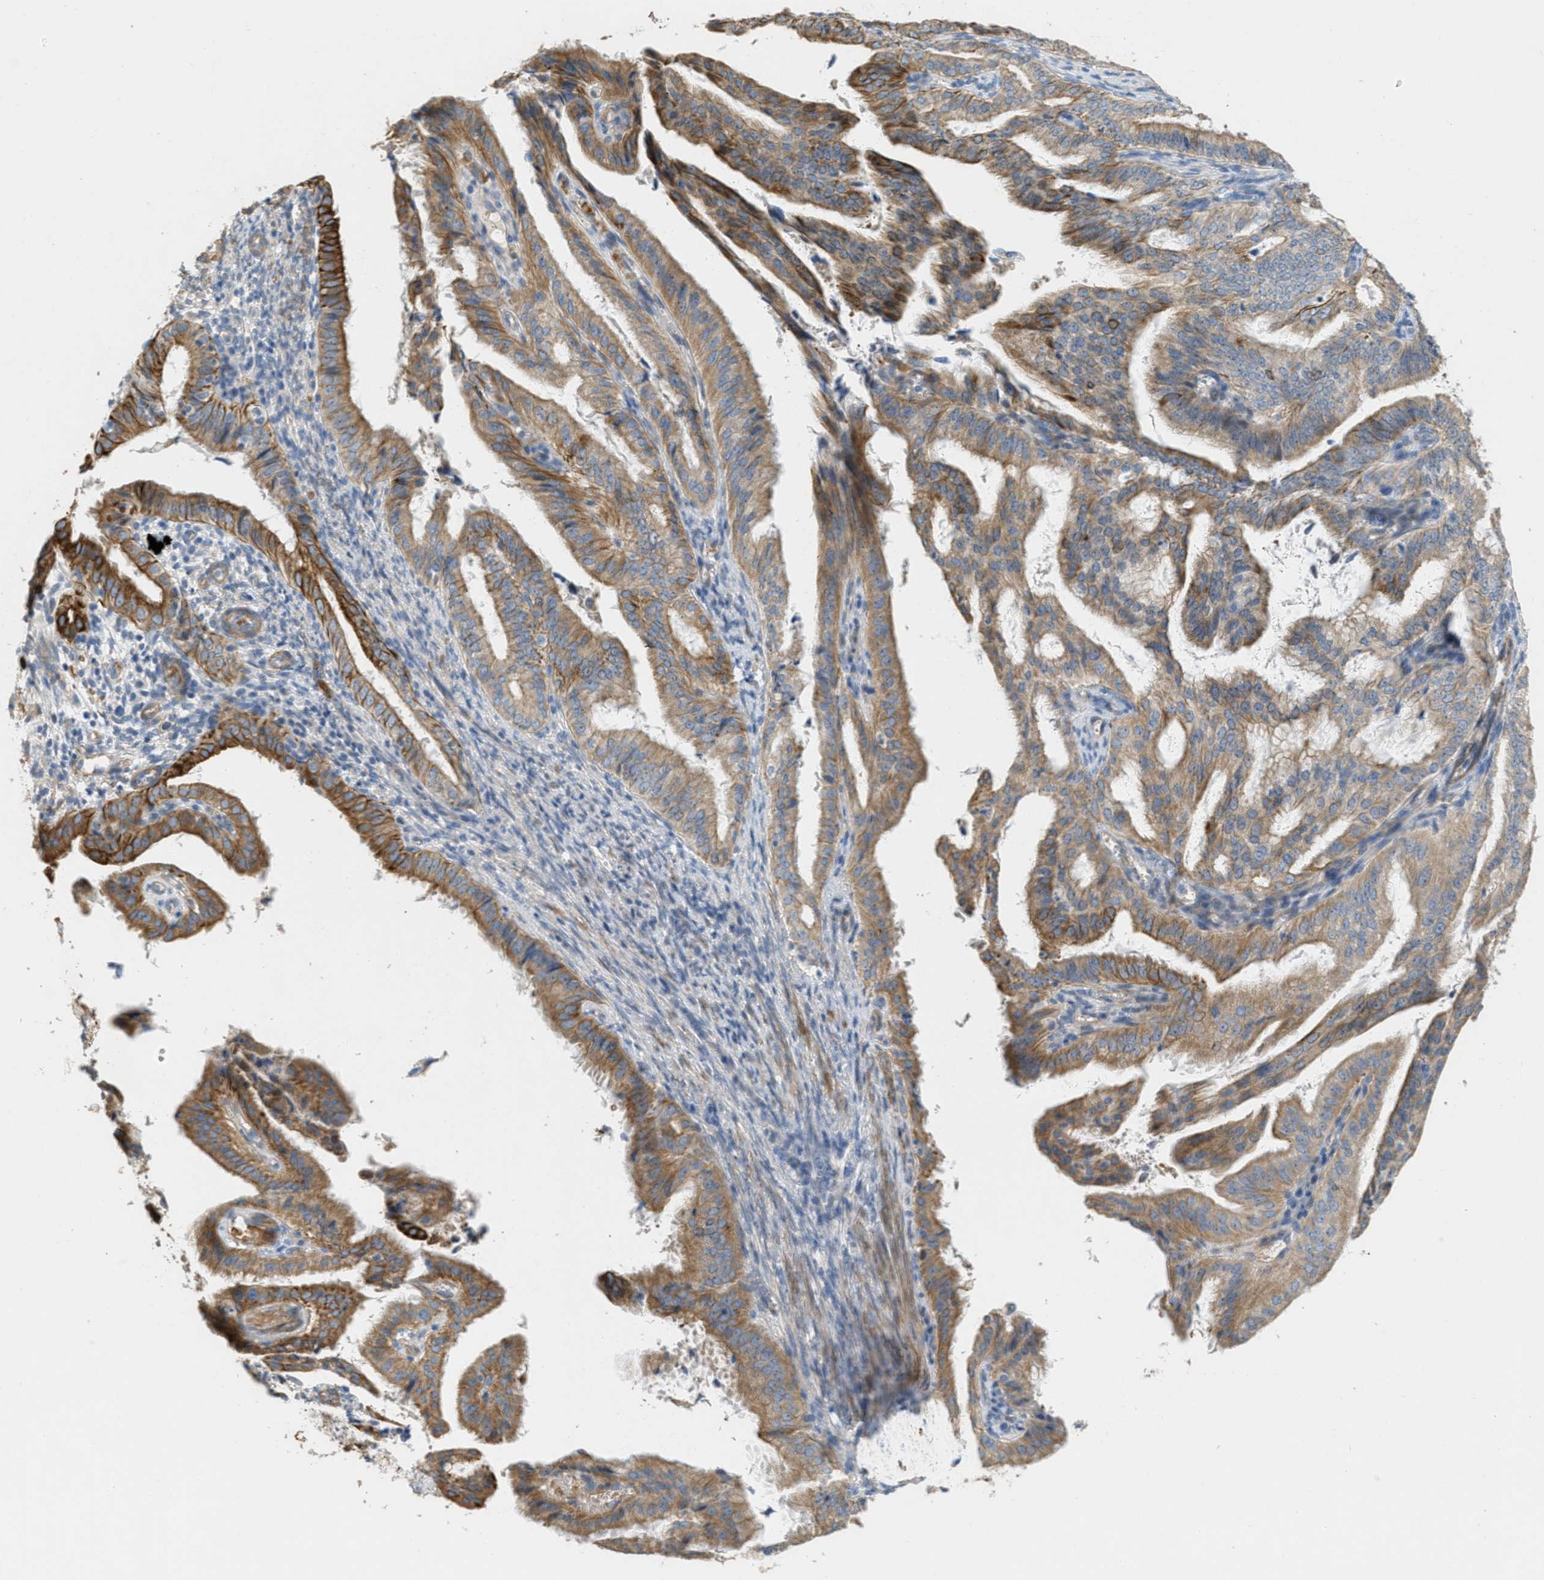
{"staining": {"intensity": "moderate", "quantity": ">75%", "location": "cytoplasmic/membranous"}, "tissue": "endometrial cancer", "cell_type": "Tumor cells", "image_type": "cancer", "snomed": [{"axis": "morphology", "description": "Adenocarcinoma, NOS"}, {"axis": "topography", "description": "Endometrium"}], "caption": "Moderate cytoplasmic/membranous protein positivity is seen in approximately >75% of tumor cells in endometrial cancer.", "gene": "MRS2", "patient": {"sex": "female", "age": 58}}